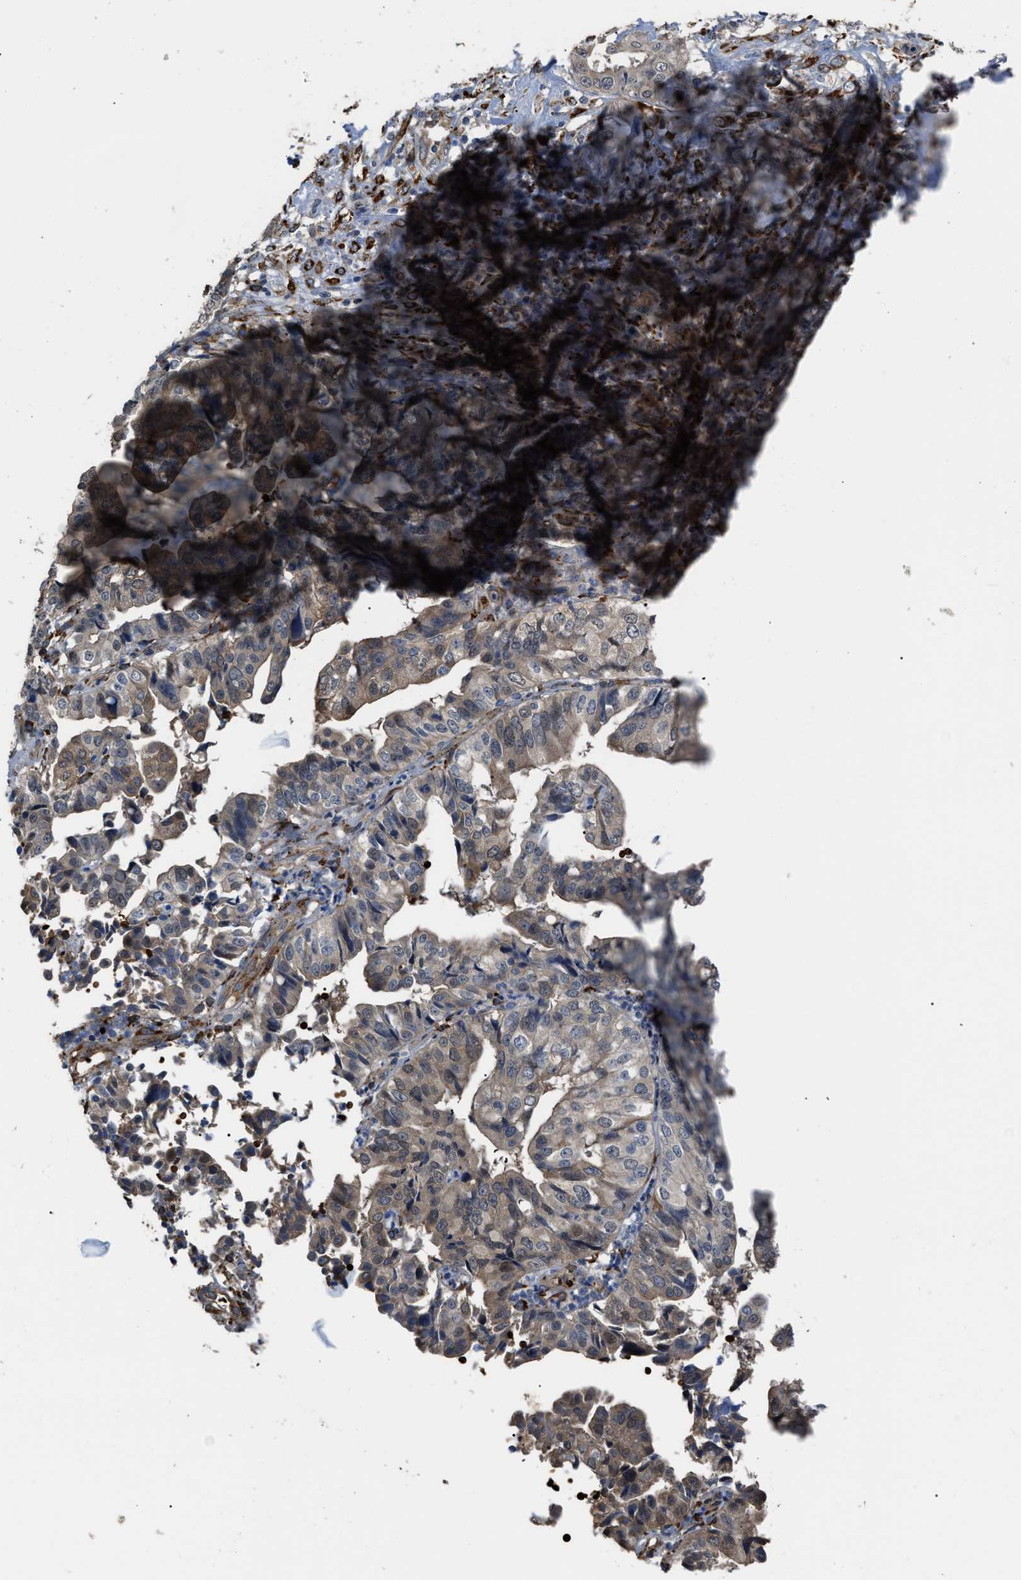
{"staining": {"intensity": "weak", "quantity": "25%-75%", "location": "cytoplasmic/membranous"}, "tissue": "liver cancer", "cell_type": "Tumor cells", "image_type": "cancer", "snomed": [{"axis": "morphology", "description": "Cholangiocarcinoma"}, {"axis": "topography", "description": "Liver"}], "caption": "IHC of human liver cholangiocarcinoma exhibits low levels of weak cytoplasmic/membranous expression in approximately 25%-75% of tumor cells.", "gene": "SELENOM", "patient": {"sex": "female", "age": 61}}